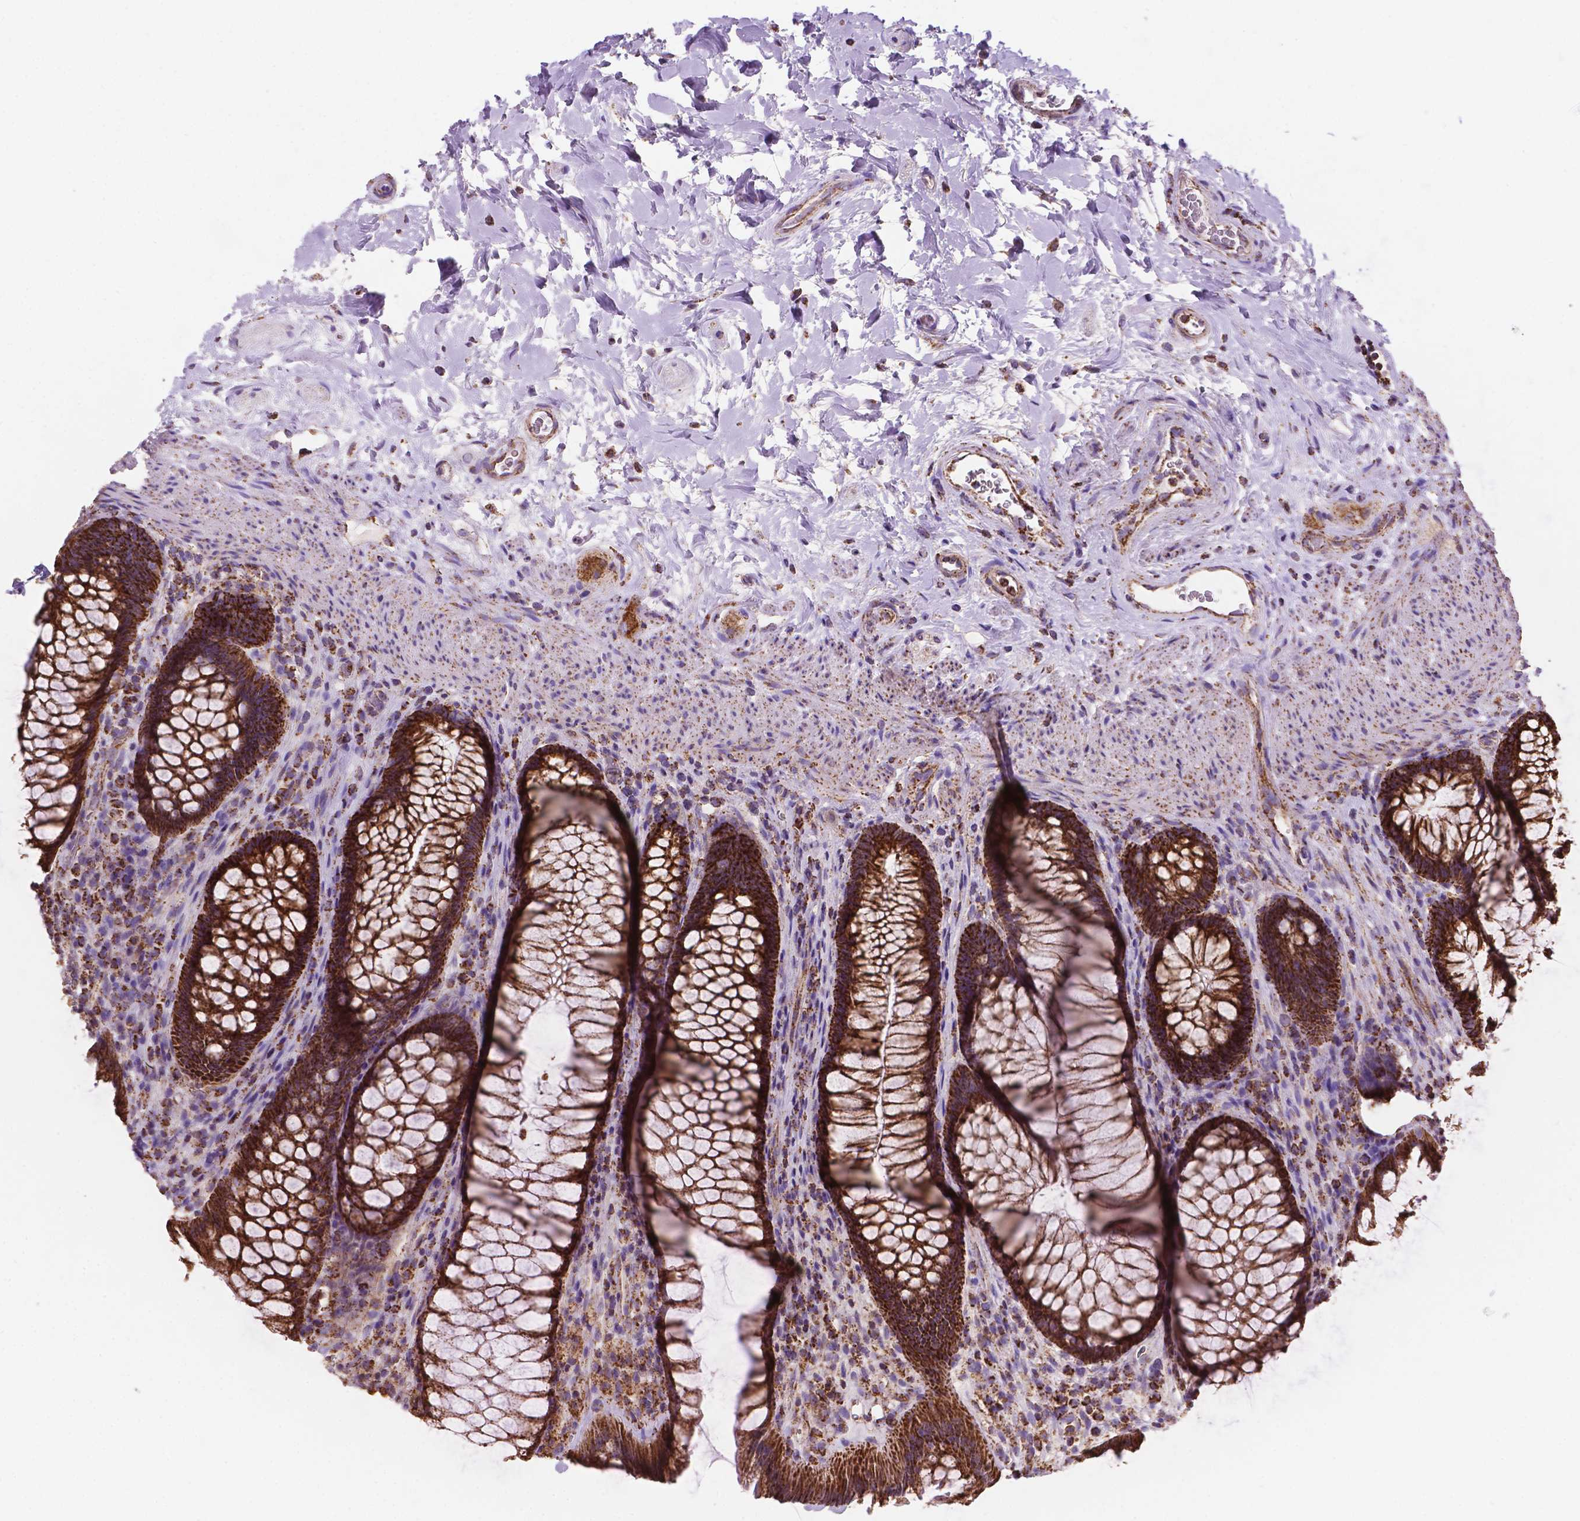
{"staining": {"intensity": "strong", "quantity": ">75%", "location": "cytoplasmic/membranous"}, "tissue": "rectum", "cell_type": "Glandular cells", "image_type": "normal", "snomed": [{"axis": "morphology", "description": "Normal tissue, NOS"}, {"axis": "topography", "description": "Smooth muscle"}, {"axis": "topography", "description": "Rectum"}], "caption": "DAB (3,3'-diaminobenzidine) immunohistochemical staining of unremarkable rectum demonstrates strong cytoplasmic/membranous protein staining in approximately >75% of glandular cells.", "gene": "HSPD1", "patient": {"sex": "male", "age": 53}}